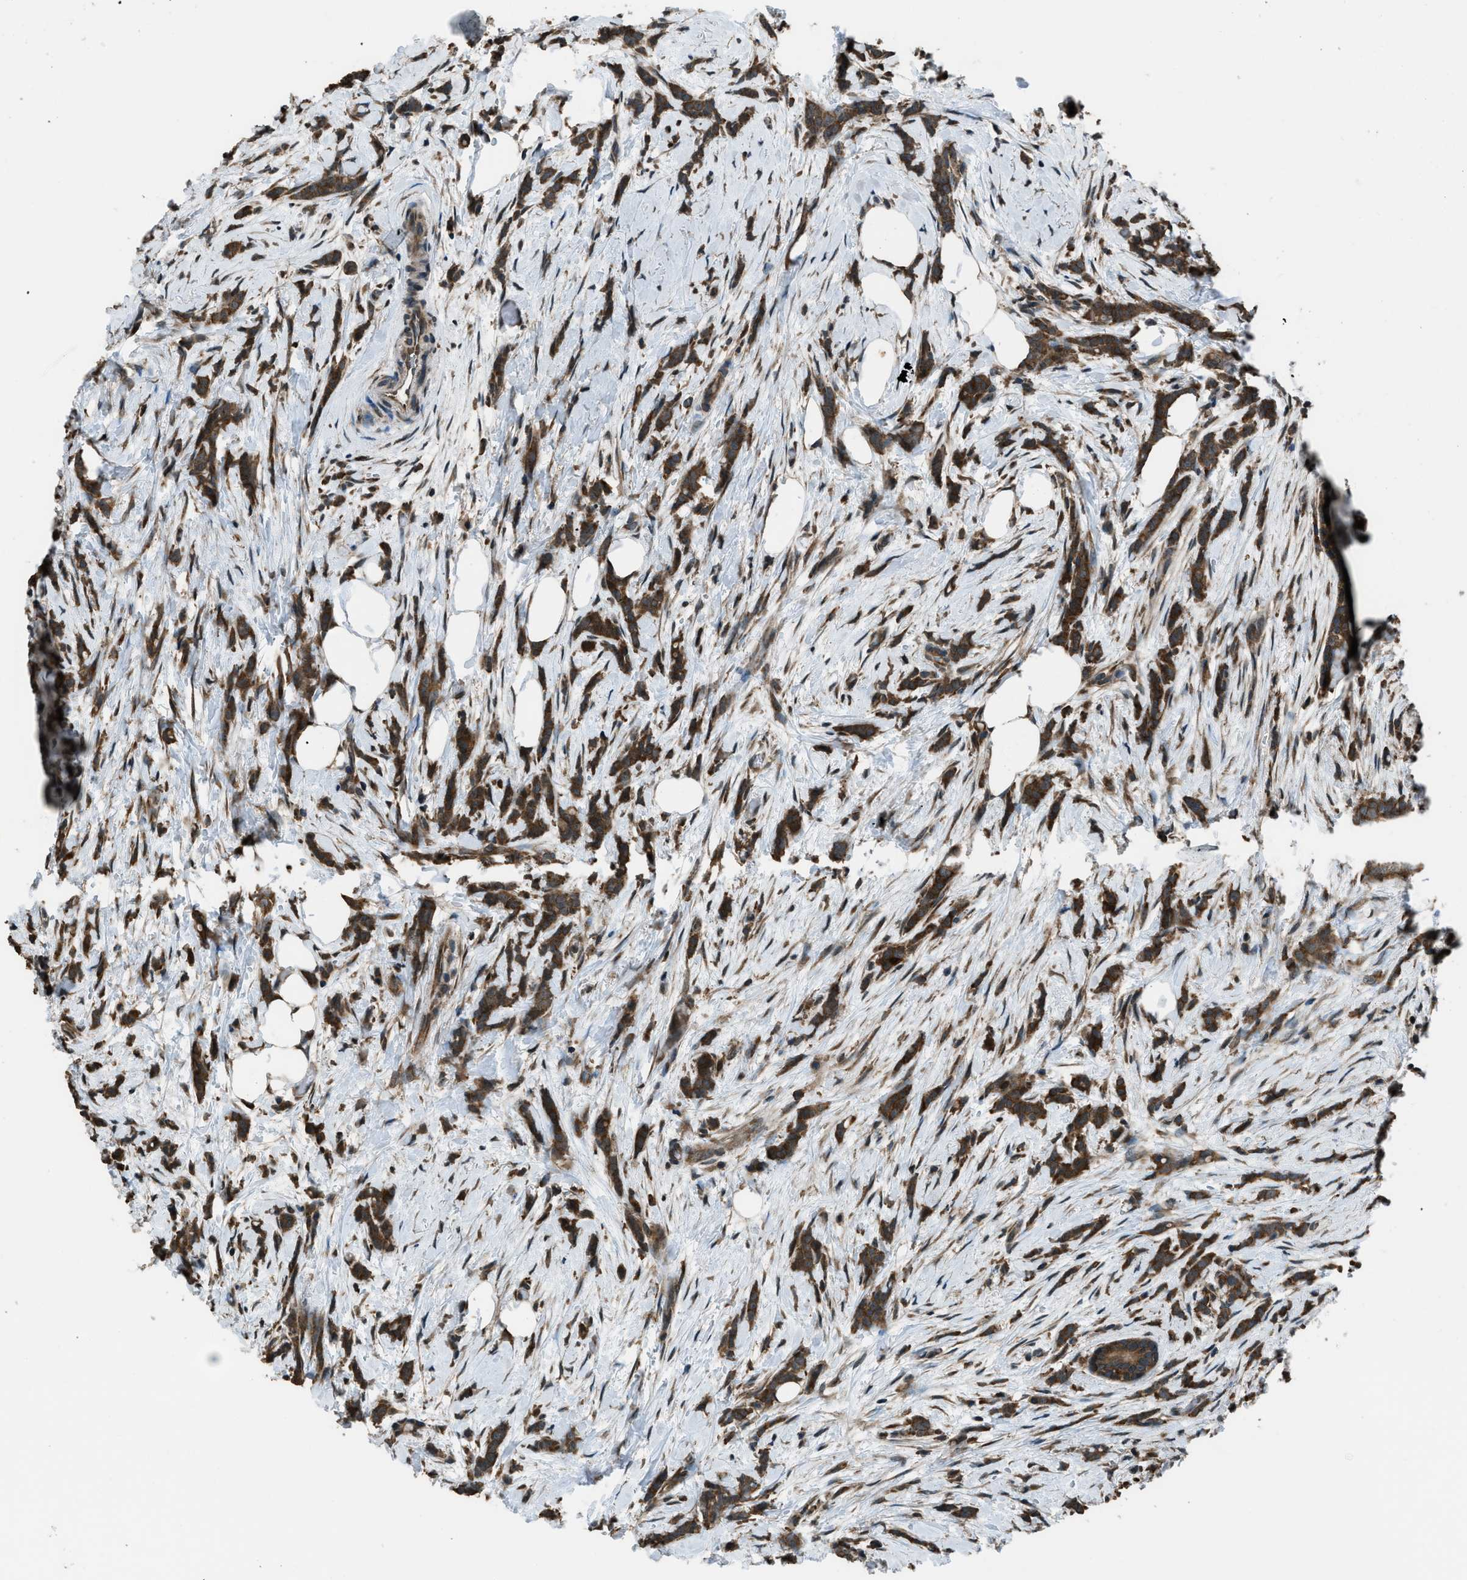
{"staining": {"intensity": "moderate", "quantity": ">75%", "location": "cytoplasmic/membranous"}, "tissue": "breast cancer", "cell_type": "Tumor cells", "image_type": "cancer", "snomed": [{"axis": "morphology", "description": "Lobular carcinoma, in situ"}, {"axis": "morphology", "description": "Lobular carcinoma"}, {"axis": "topography", "description": "Breast"}], "caption": "This image exhibits immunohistochemistry staining of human breast cancer (lobular carcinoma in situ), with medium moderate cytoplasmic/membranous positivity in approximately >75% of tumor cells.", "gene": "TRIM4", "patient": {"sex": "female", "age": 41}}